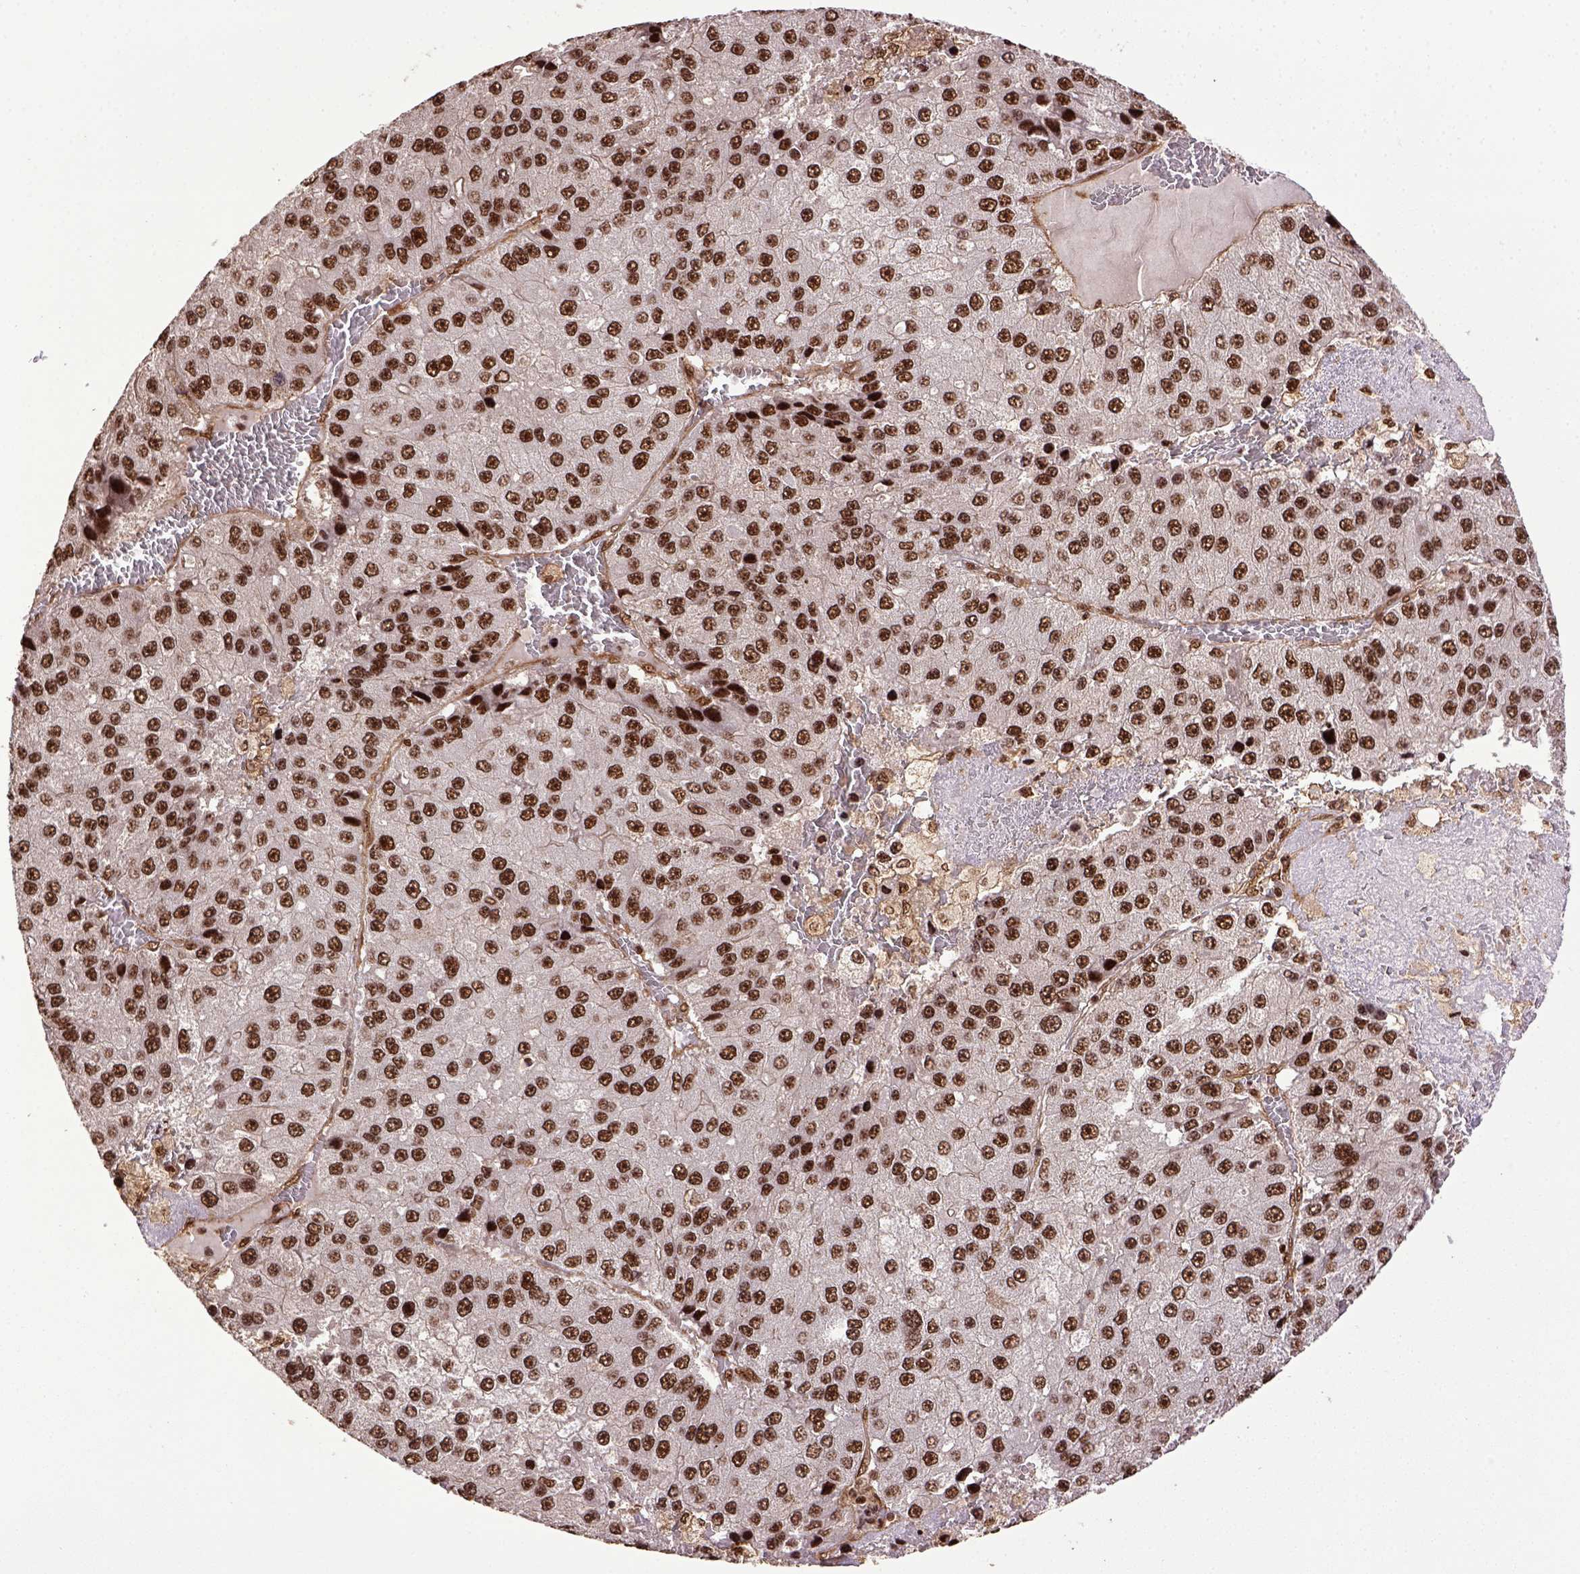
{"staining": {"intensity": "strong", "quantity": ">75%", "location": "nuclear"}, "tissue": "liver cancer", "cell_type": "Tumor cells", "image_type": "cancer", "snomed": [{"axis": "morphology", "description": "Carcinoma, Hepatocellular, NOS"}, {"axis": "topography", "description": "Liver"}], "caption": "Immunohistochemical staining of human liver cancer (hepatocellular carcinoma) reveals strong nuclear protein expression in about >75% of tumor cells.", "gene": "PPIG", "patient": {"sex": "female", "age": 73}}